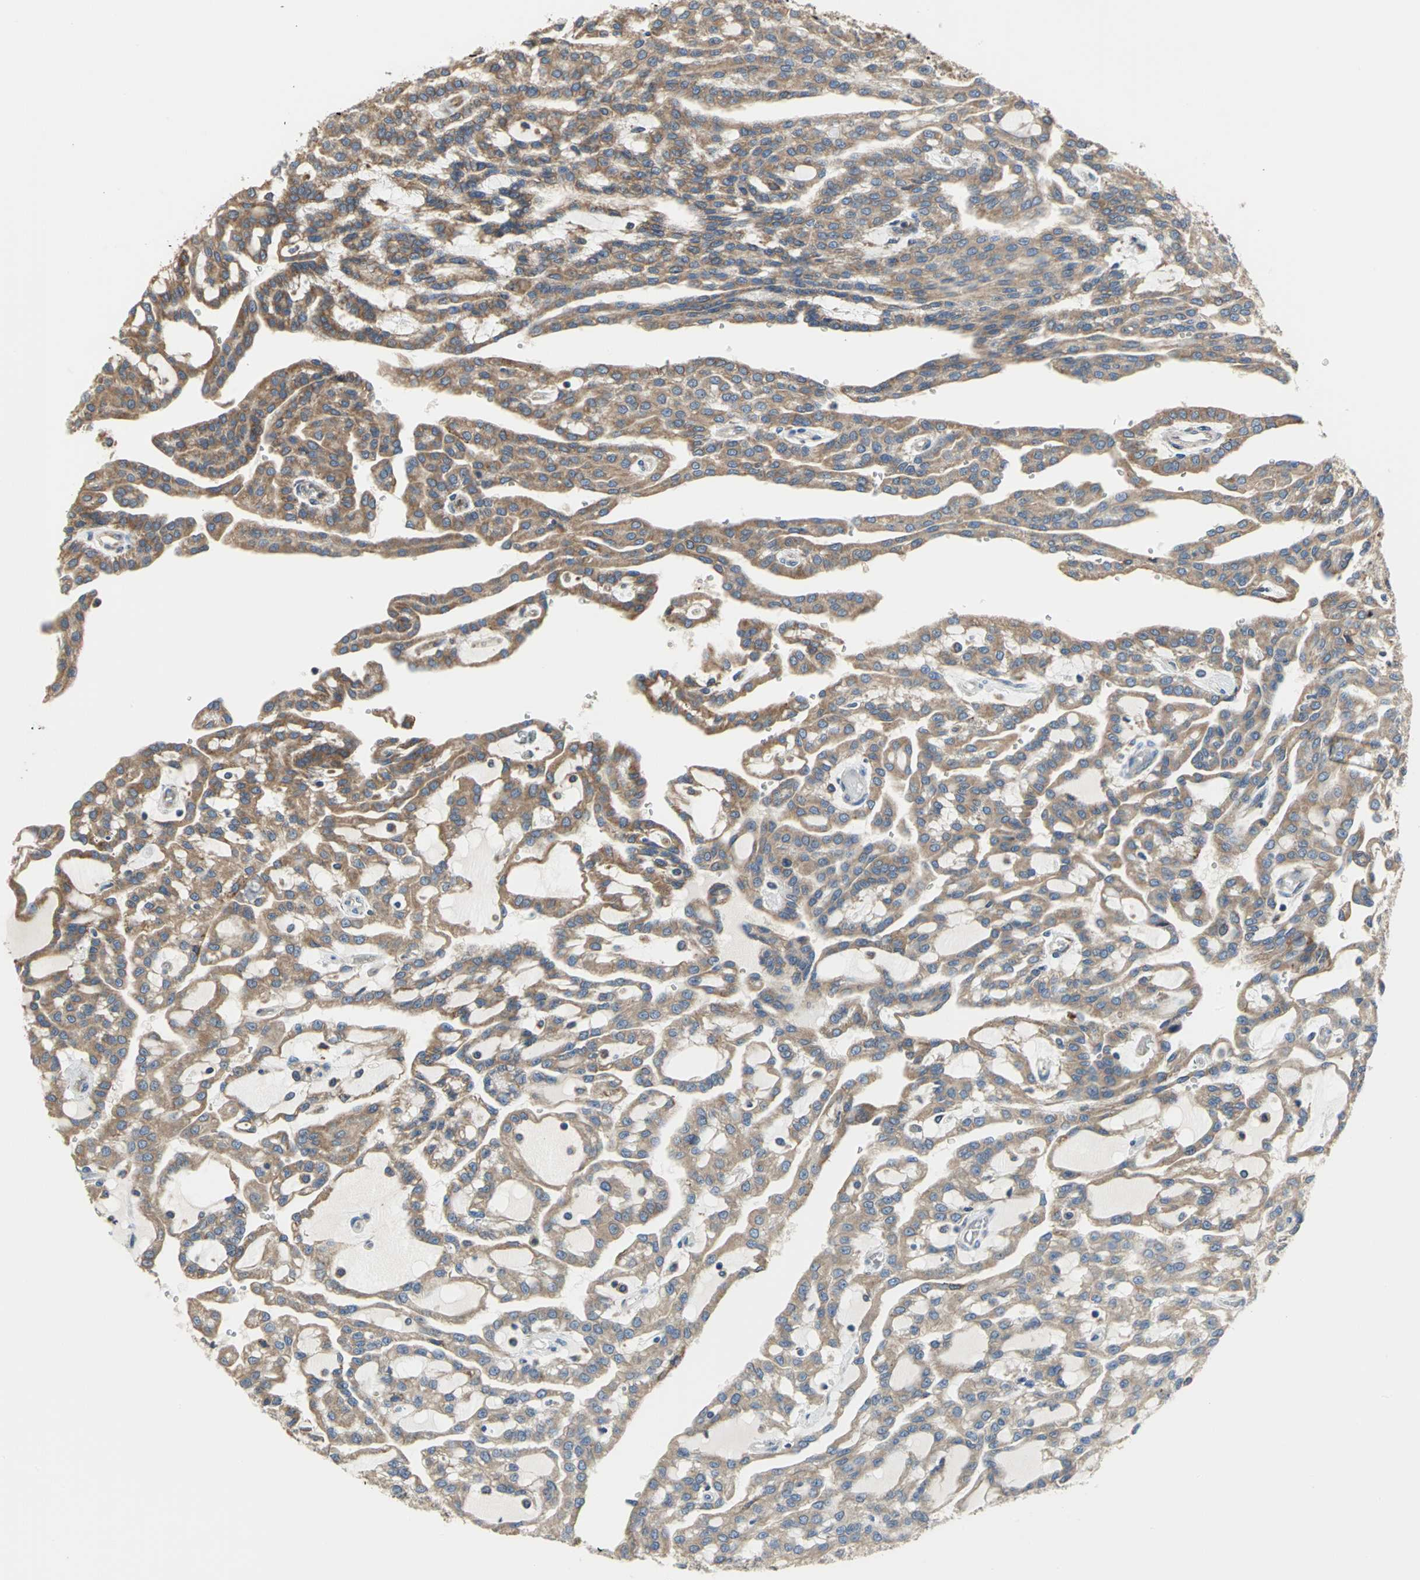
{"staining": {"intensity": "moderate", "quantity": ">75%", "location": "cytoplasmic/membranous"}, "tissue": "renal cancer", "cell_type": "Tumor cells", "image_type": "cancer", "snomed": [{"axis": "morphology", "description": "Adenocarcinoma, NOS"}, {"axis": "topography", "description": "Kidney"}], "caption": "Adenocarcinoma (renal) was stained to show a protein in brown. There is medium levels of moderate cytoplasmic/membranous staining in approximately >75% of tumor cells. (brown staining indicates protein expression, while blue staining denotes nuclei).", "gene": "SDF2L1", "patient": {"sex": "male", "age": 63}}